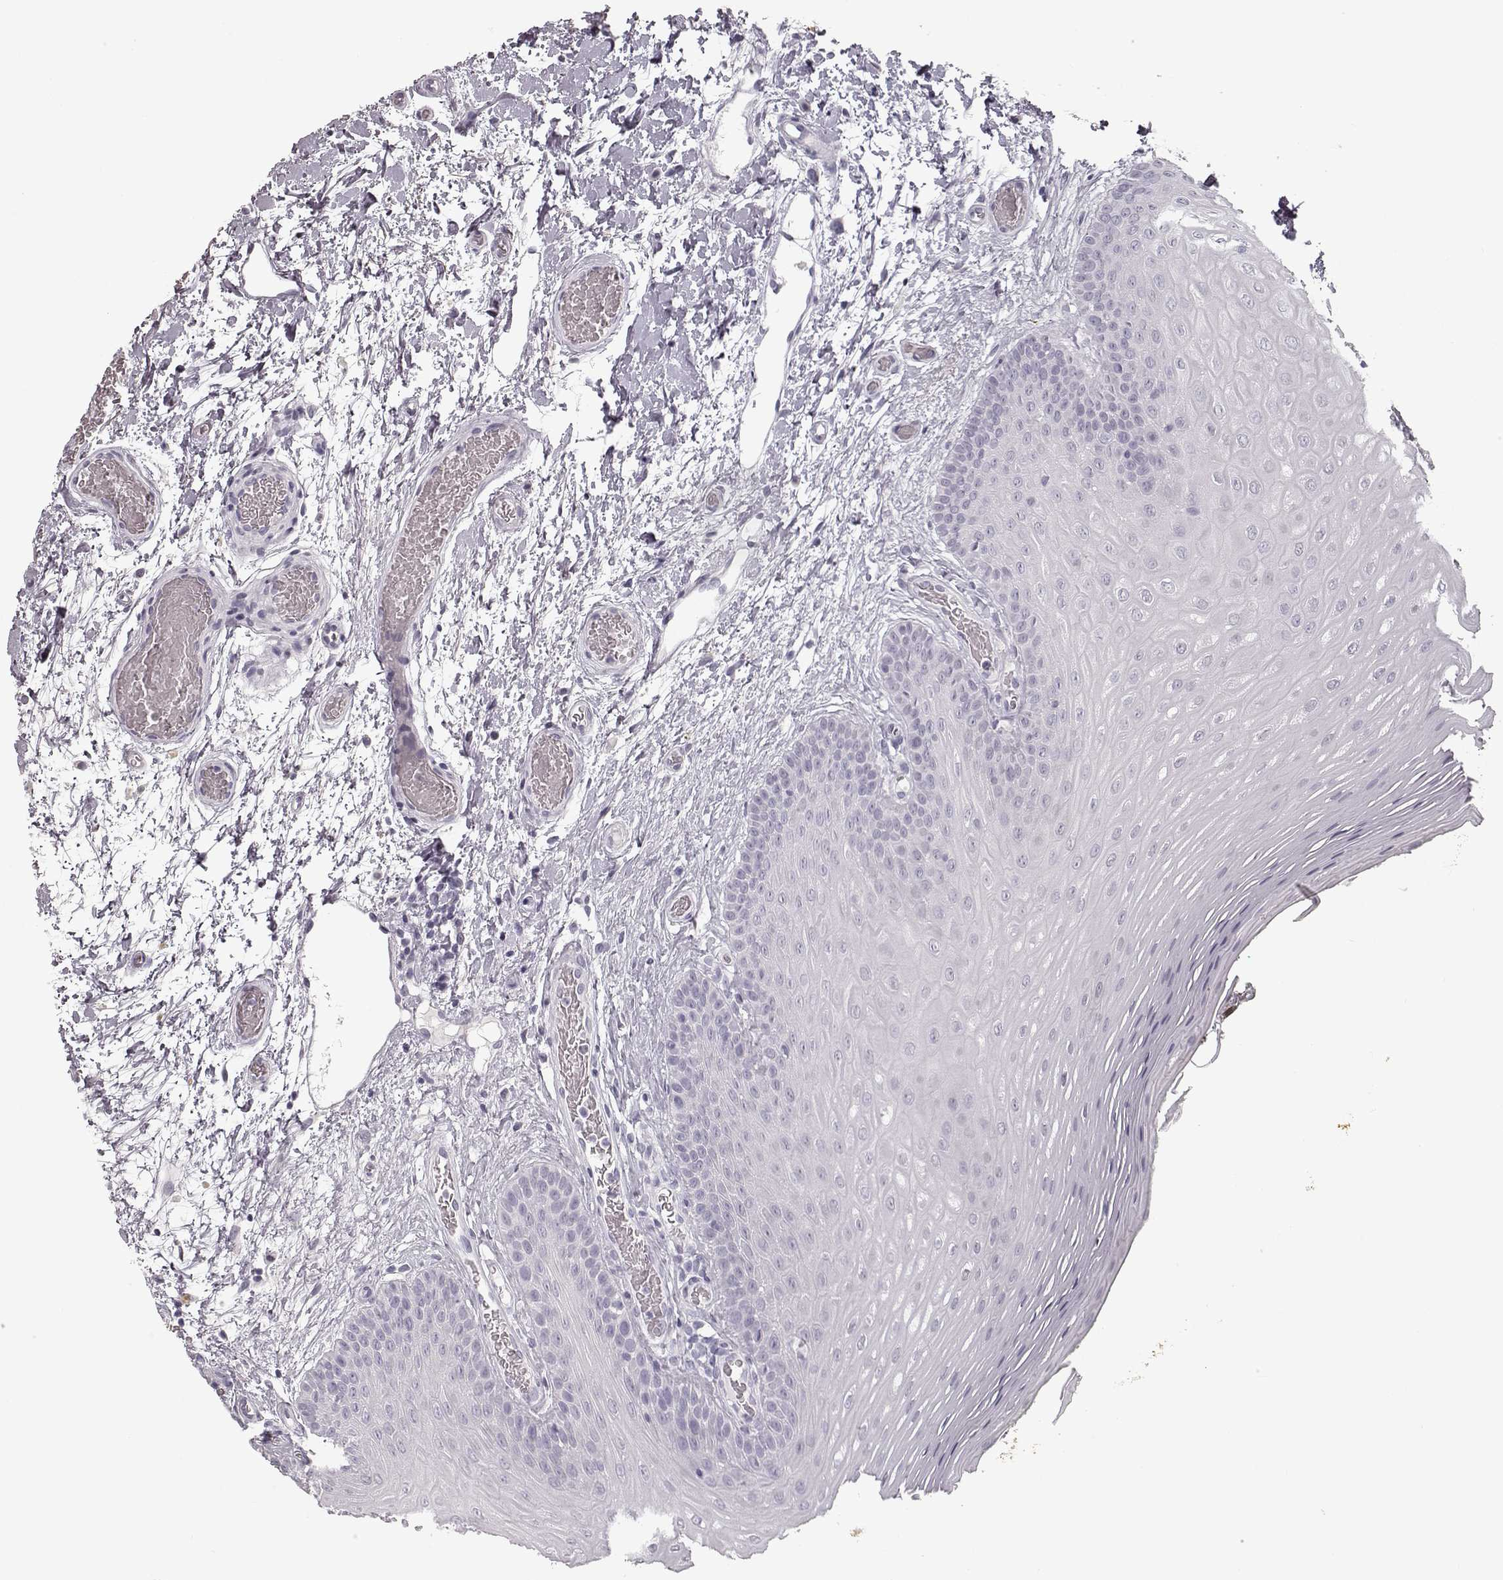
{"staining": {"intensity": "negative", "quantity": "none", "location": "none"}, "tissue": "oral mucosa", "cell_type": "Squamous epithelial cells", "image_type": "normal", "snomed": [{"axis": "morphology", "description": "Normal tissue, NOS"}, {"axis": "morphology", "description": "Squamous cell carcinoma, NOS"}, {"axis": "topography", "description": "Oral tissue"}, {"axis": "topography", "description": "Head-Neck"}], "caption": "DAB (3,3'-diaminobenzidine) immunohistochemical staining of unremarkable human oral mucosa shows no significant expression in squamous epithelial cells.", "gene": "SEMG2", "patient": {"sex": "male", "age": 78}}